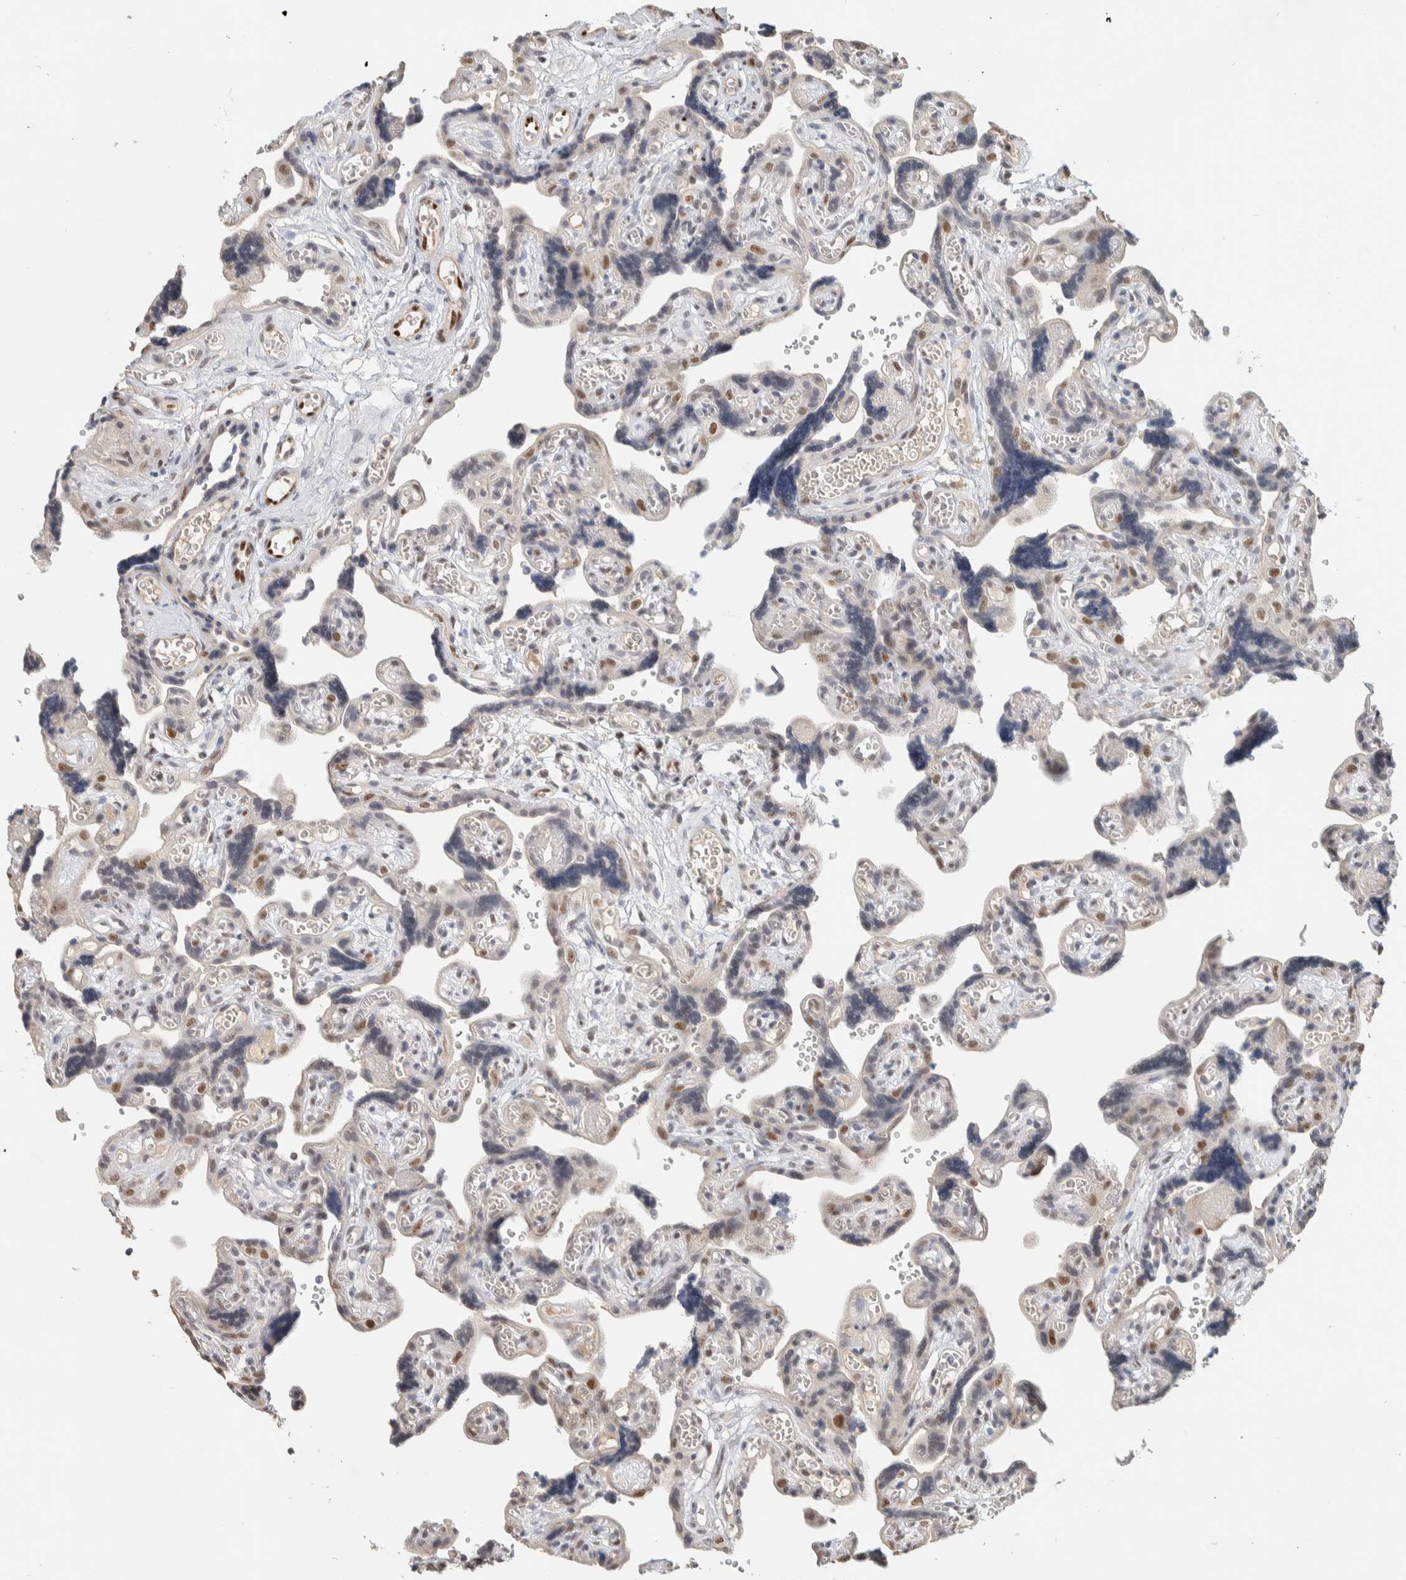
{"staining": {"intensity": "strong", "quantity": "25%-75%", "location": "nuclear"}, "tissue": "placenta", "cell_type": "Trophoblastic cells", "image_type": "normal", "snomed": [{"axis": "morphology", "description": "Normal tissue, NOS"}, {"axis": "topography", "description": "Placenta"}], "caption": "Human placenta stained for a protein (brown) demonstrates strong nuclear positive staining in about 25%-75% of trophoblastic cells.", "gene": "PUS7", "patient": {"sex": "female", "age": 30}}